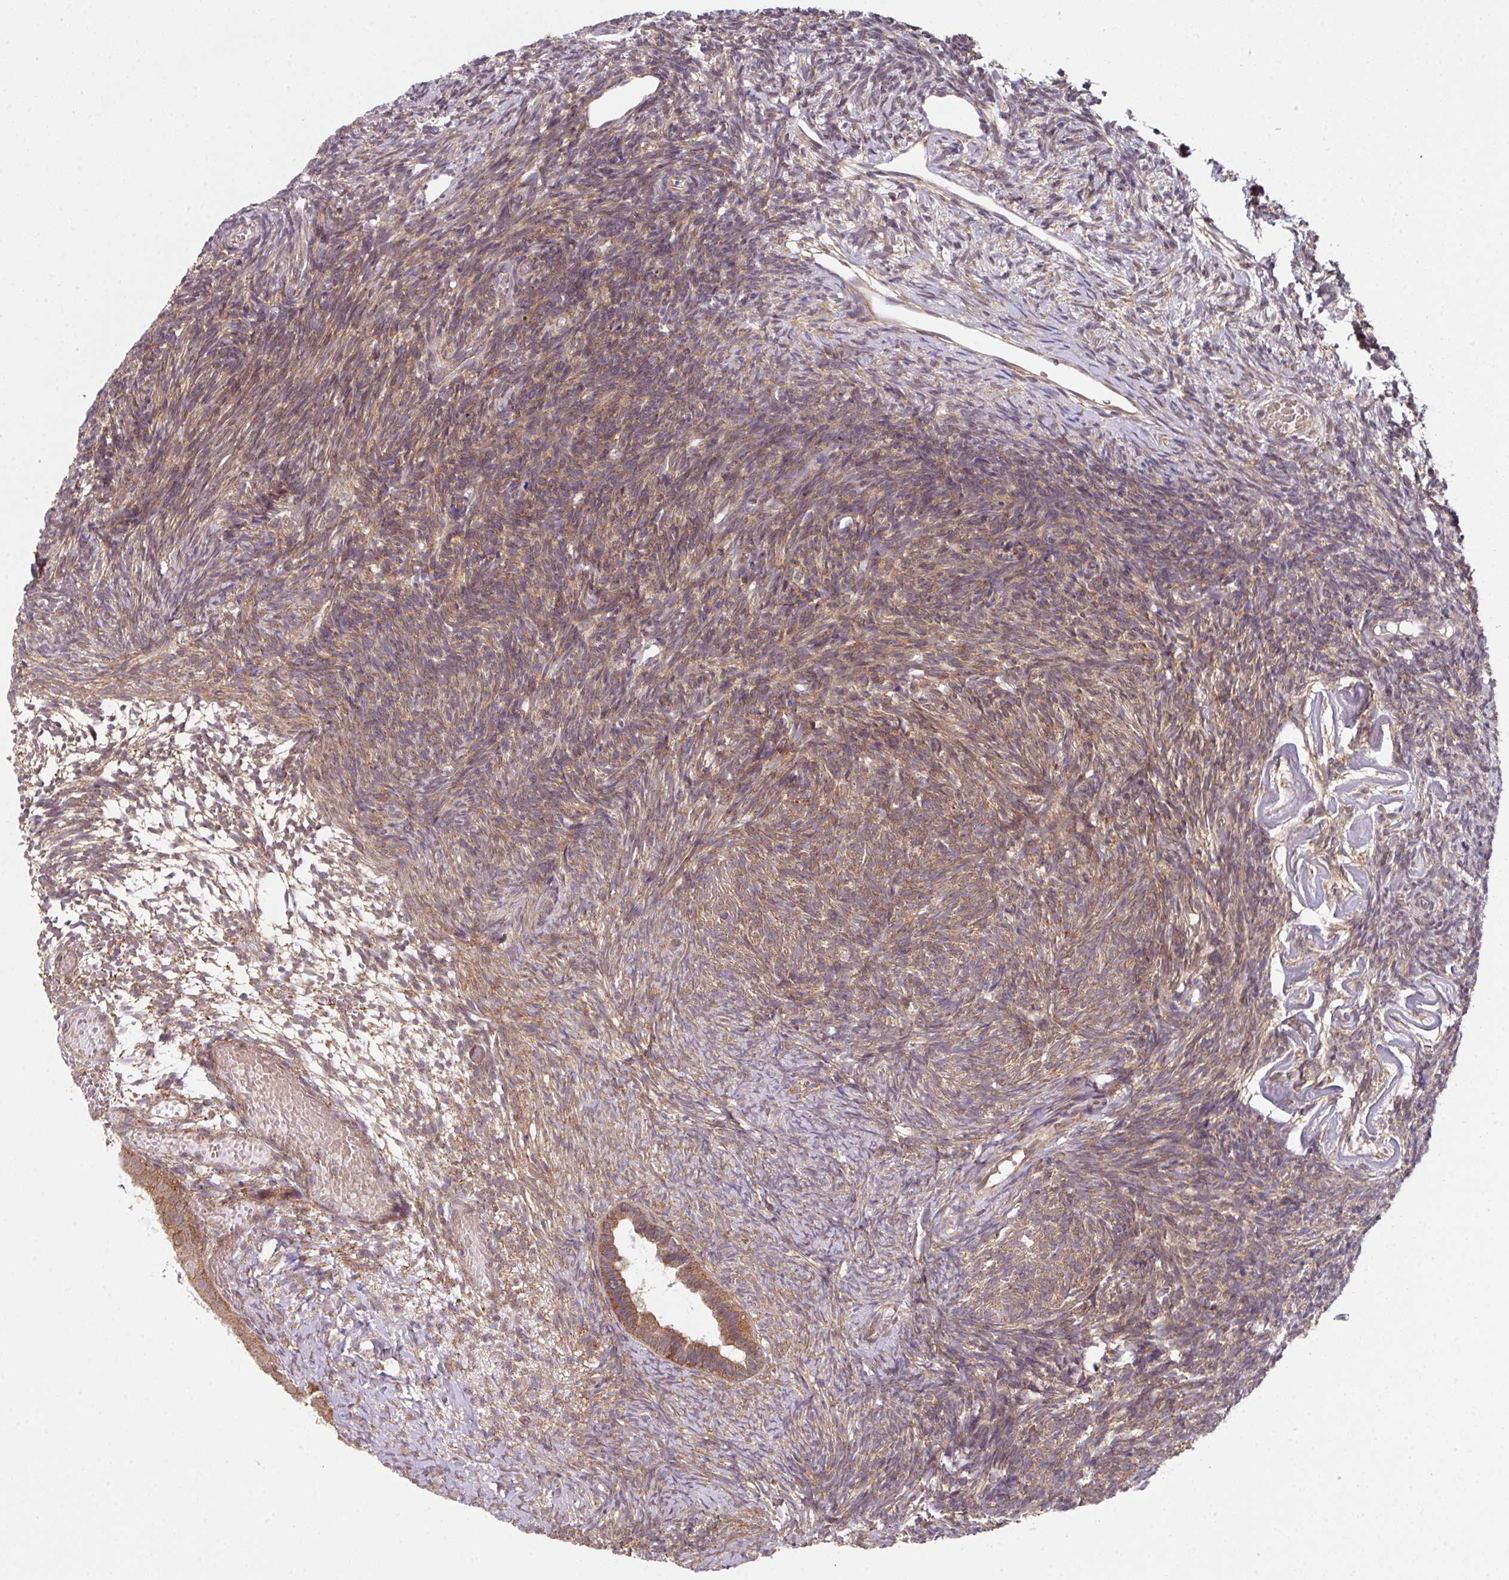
{"staining": {"intensity": "moderate", "quantity": ">75%", "location": "cytoplasmic/membranous"}, "tissue": "ovary", "cell_type": "Follicle cells", "image_type": "normal", "snomed": [{"axis": "morphology", "description": "Normal tissue, NOS"}, {"axis": "topography", "description": "Ovary"}], "caption": "Protein analysis of benign ovary displays moderate cytoplasmic/membranous expression in about >75% of follicle cells. Using DAB (brown) and hematoxylin (blue) stains, captured at high magnification using brightfield microscopy.", "gene": "CAMLG", "patient": {"sex": "female", "age": 39}}